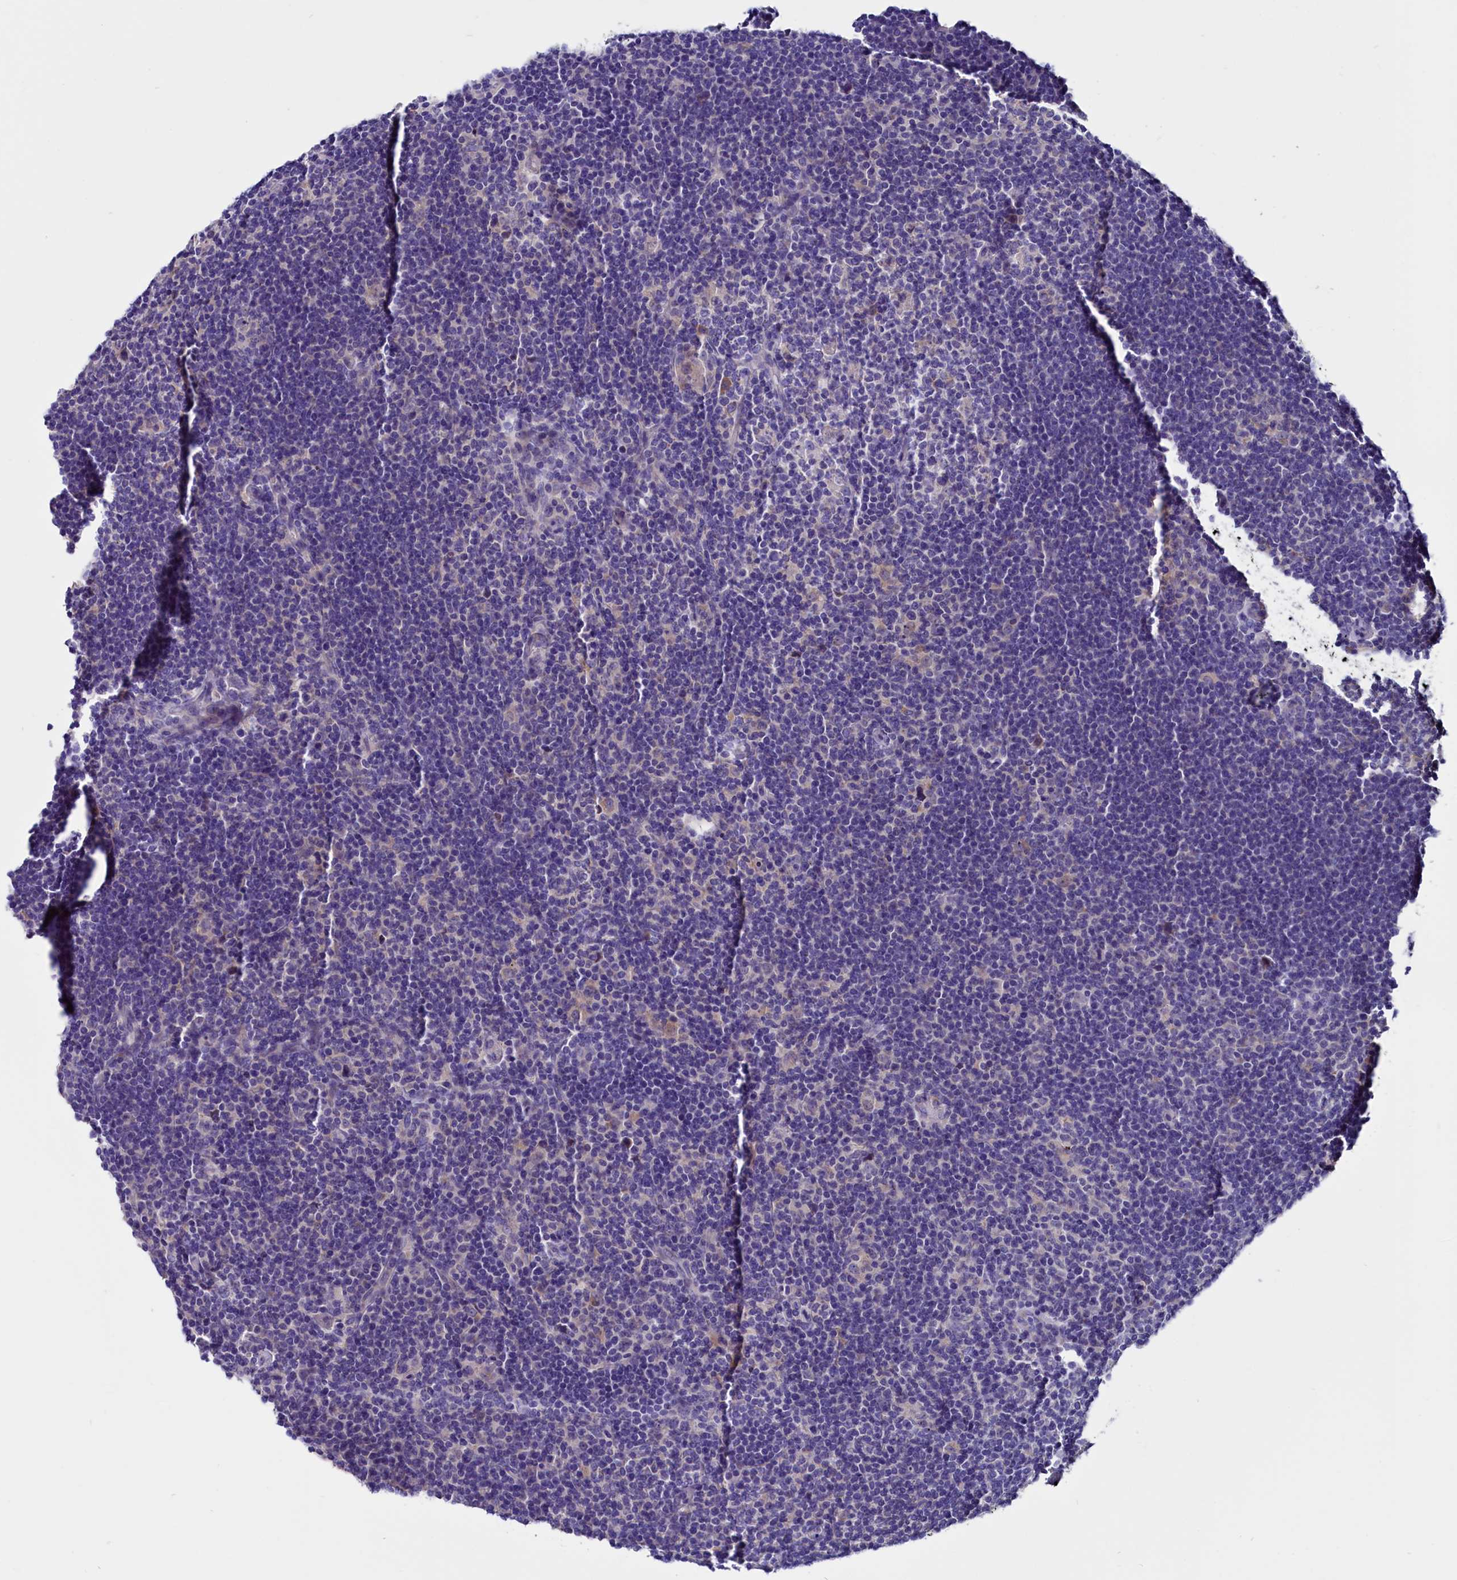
{"staining": {"intensity": "negative", "quantity": "none", "location": "none"}, "tissue": "lymphoma", "cell_type": "Tumor cells", "image_type": "cancer", "snomed": [{"axis": "morphology", "description": "Hodgkin's disease, NOS"}, {"axis": "topography", "description": "Lymph node"}], "caption": "This image is of lymphoma stained with IHC to label a protein in brown with the nuclei are counter-stained blue. There is no staining in tumor cells. (DAB (3,3'-diaminobenzidine) immunohistochemistry (IHC), high magnification).", "gene": "CCBE1", "patient": {"sex": "female", "age": 57}}